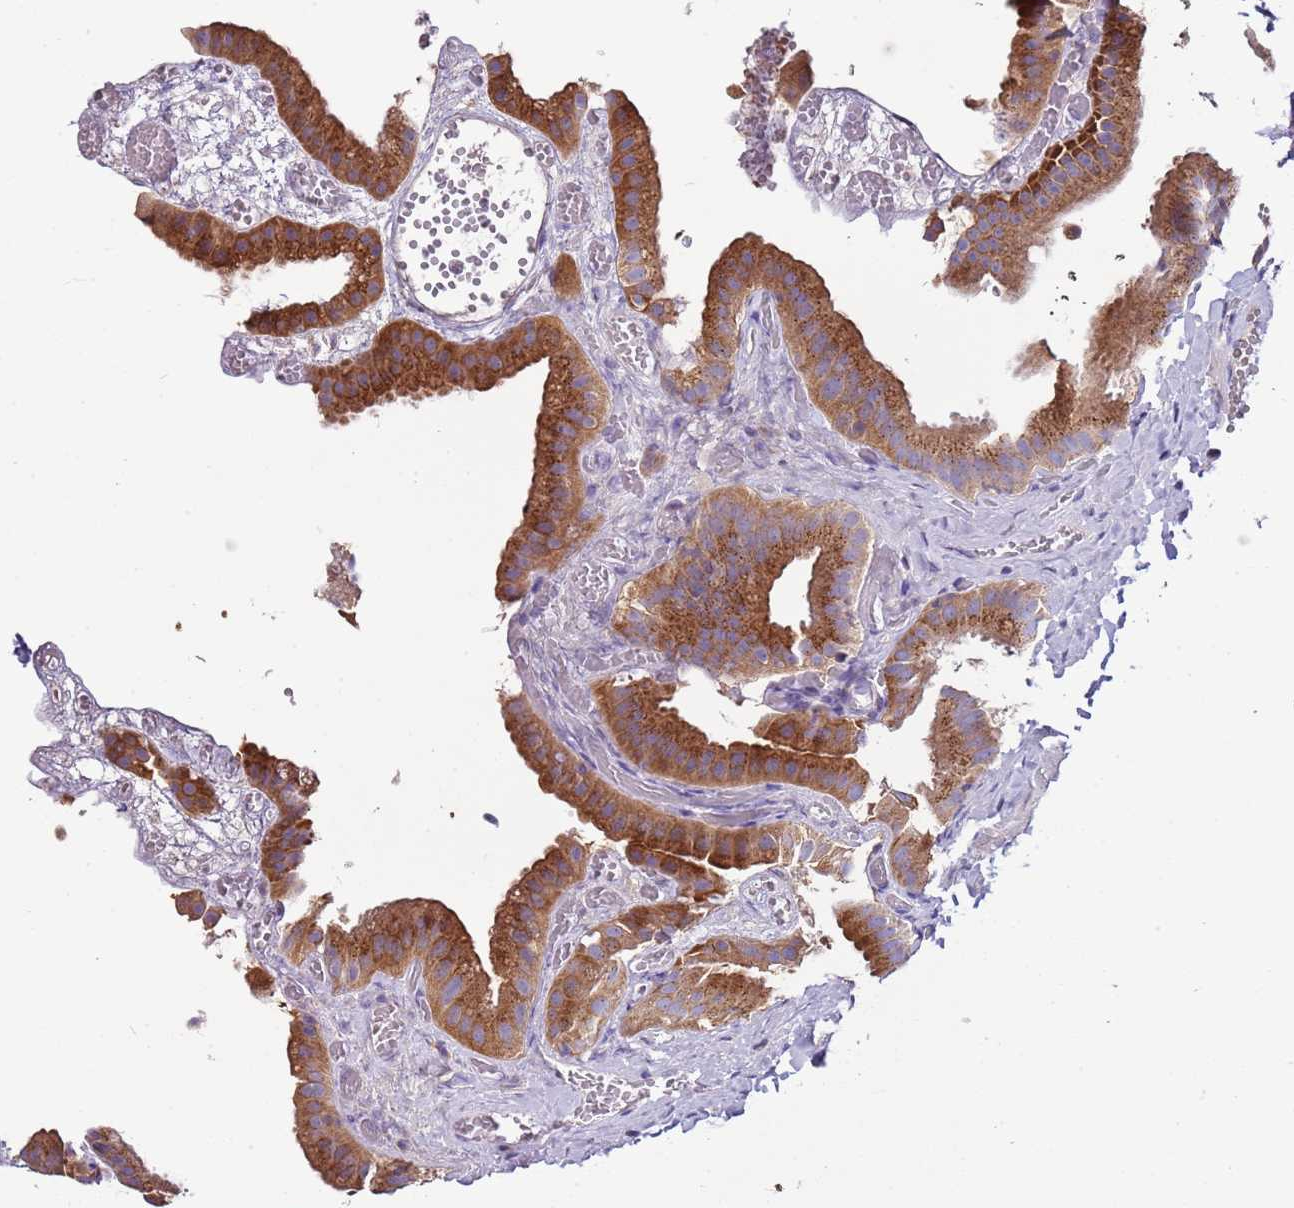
{"staining": {"intensity": "strong", "quantity": ">75%", "location": "cytoplasmic/membranous"}, "tissue": "gallbladder", "cell_type": "Glandular cells", "image_type": "normal", "snomed": [{"axis": "morphology", "description": "Normal tissue, NOS"}, {"axis": "topography", "description": "Gallbladder"}], "caption": "Immunohistochemistry (IHC) of normal human gallbladder exhibits high levels of strong cytoplasmic/membranous positivity in about >75% of glandular cells. Immunohistochemistry (IHC) stains the protein in brown and the nuclei are stained blue.", "gene": "FAM20A", "patient": {"sex": "female", "age": 64}}